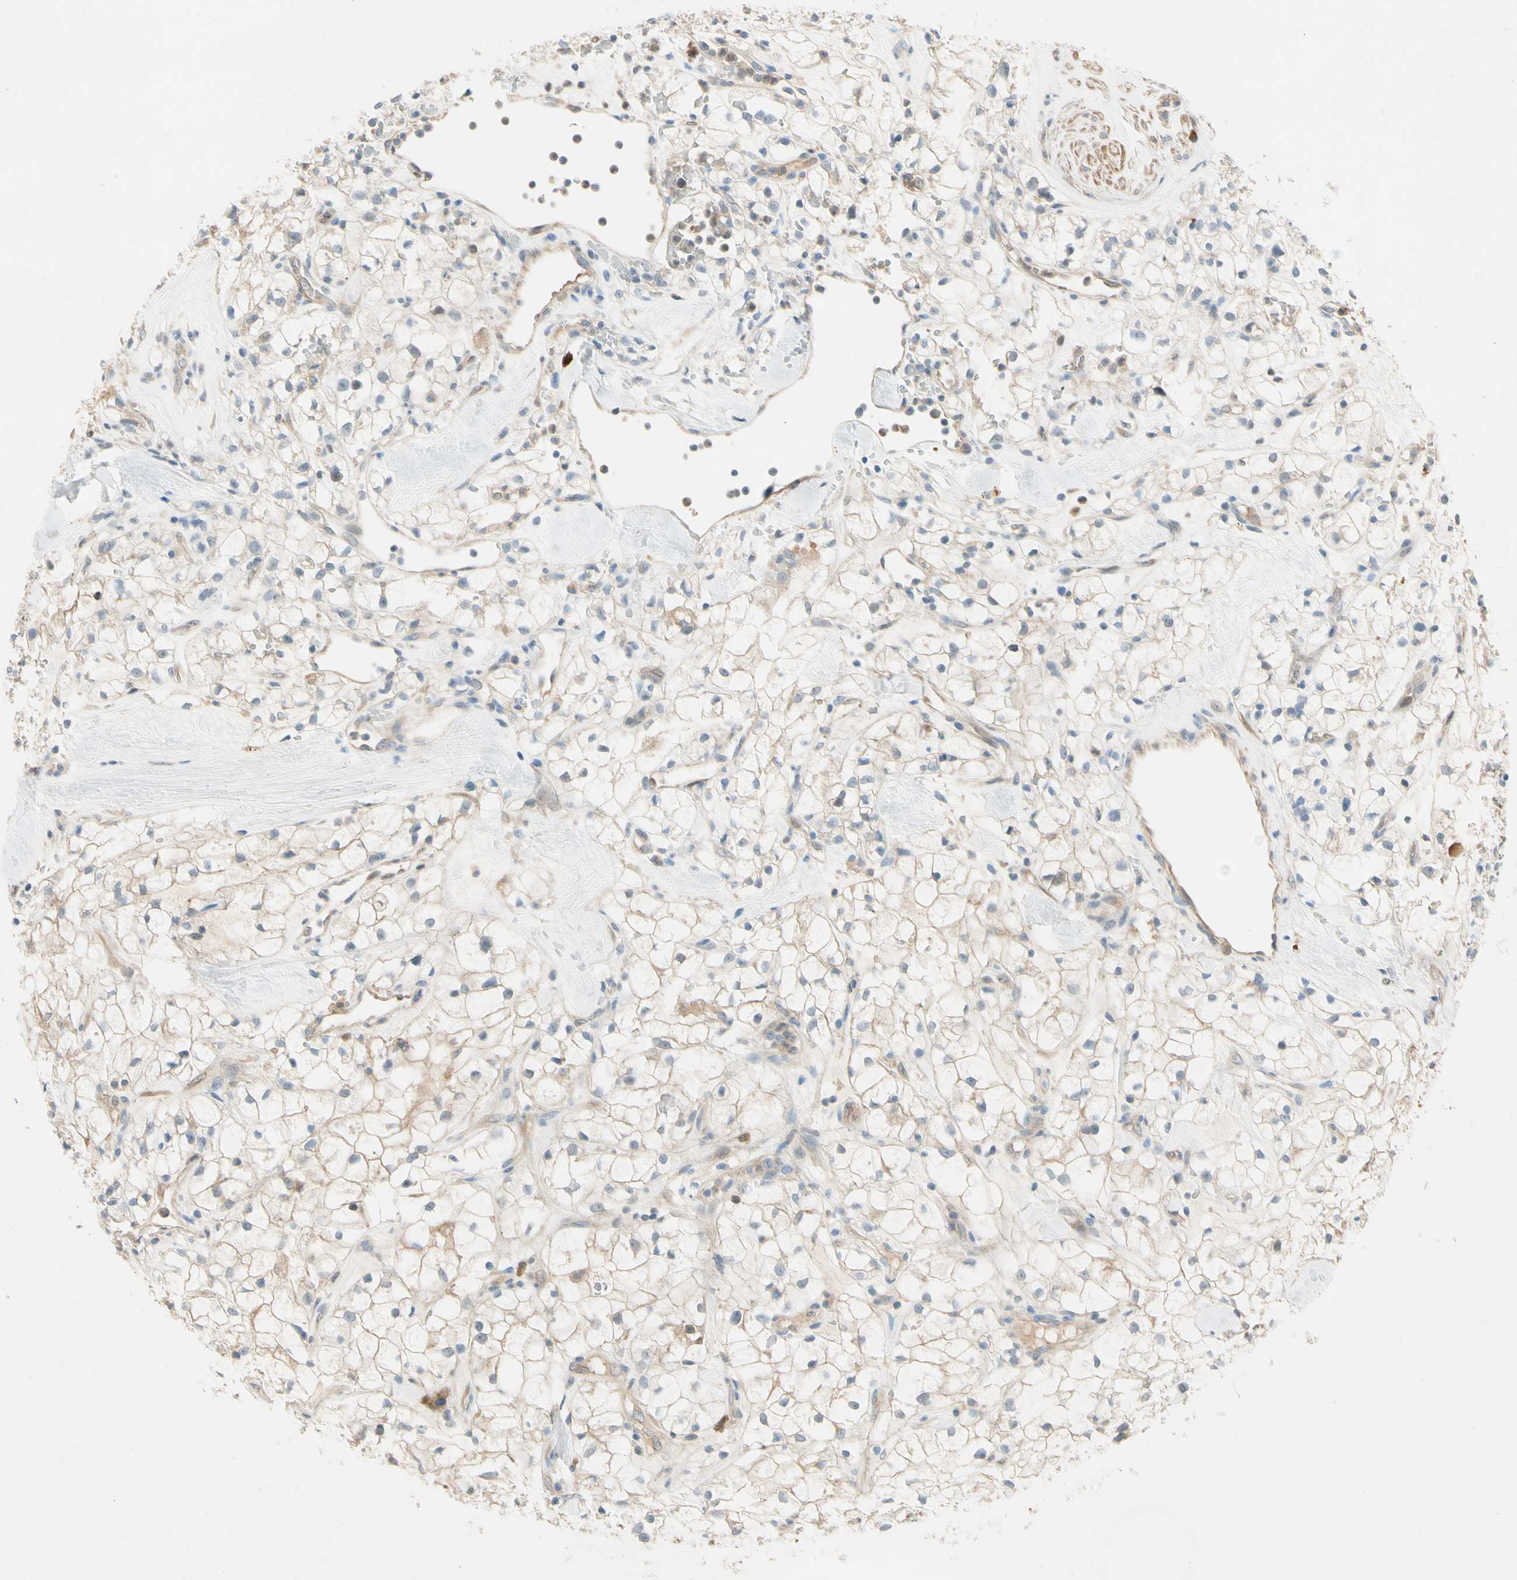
{"staining": {"intensity": "weak", "quantity": "<25%", "location": "cytoplasmic/membranous"}, "tissue": "renal cancer", "cell_type": "Tumor cells", "image_type": "cancer", "snomed": [{"axis": "morphology", "description": "Adenocarcinoma, NOS"}, {"axis": "topography", "description": "Kidney"}], "caption": "A micrograph of human renal adenocarcinoma is negative for staining in tumor cells.", "gene": "WIPI1", "patient": {"sex": "female", "age": 60}}